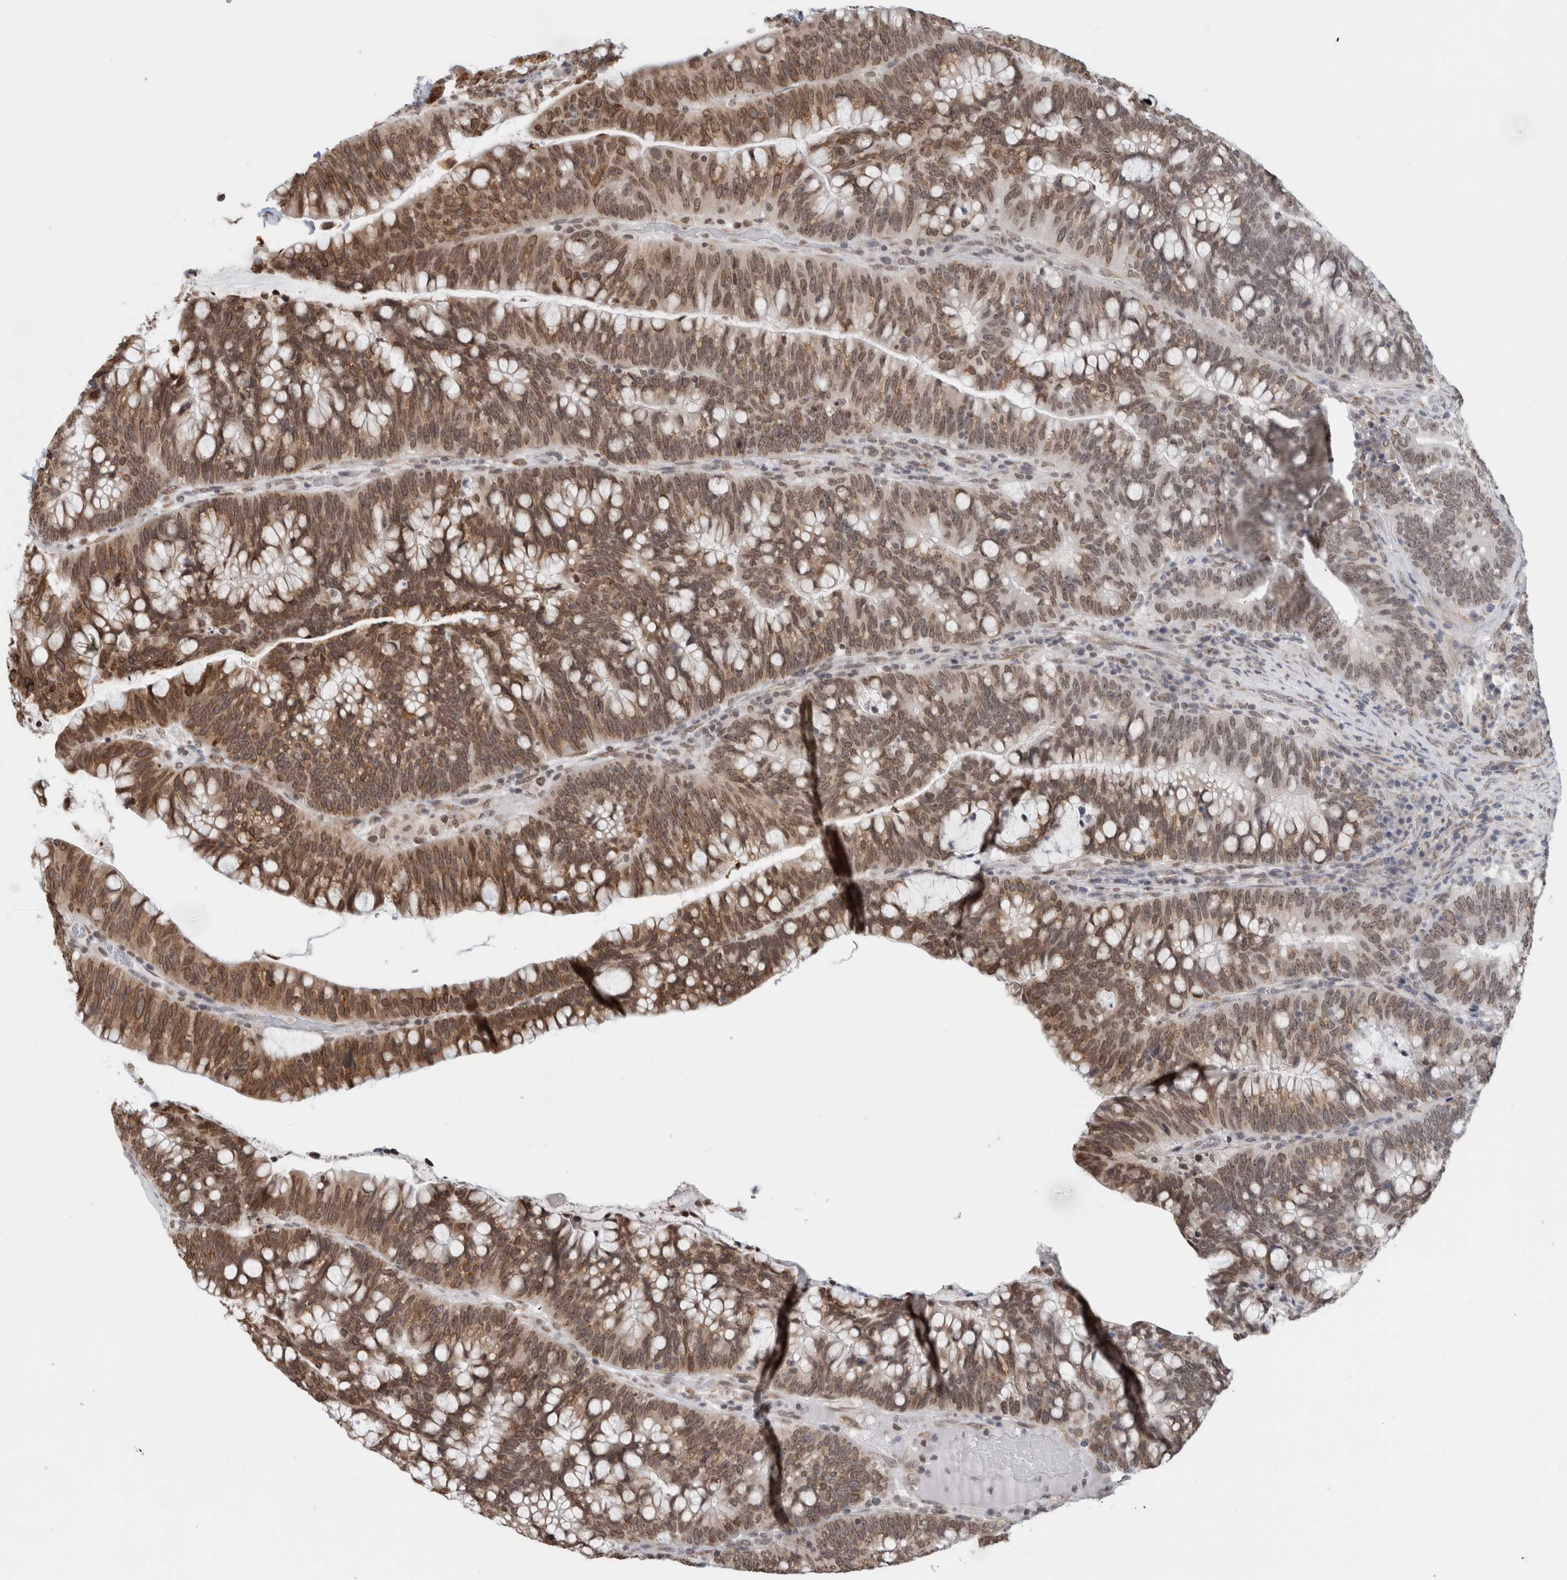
{"staining": {"intensity": "moderate", "quantity": ">75%", "location": "cytoplasmic/membranous,nuclear"}, "tissue": "colorectal cancer", "cell_type": "Tumor cells", "image_type": "cancer", "snomed": [{"axis": "morphology", "description": "Adenocarcinoma, NOS"}, {"axis": "topography", "description": "Colon"}], "caption": "This histopathology image displays immunohistochemistry (IHC) staining of human adenocarcinoma (colorectal), with medium moderate cytoplasmic/membranous and nuclear staining in about >75% of tumor cells.", "gene": "RBMX2", "patient": {"sex": "female", "age": 66}}